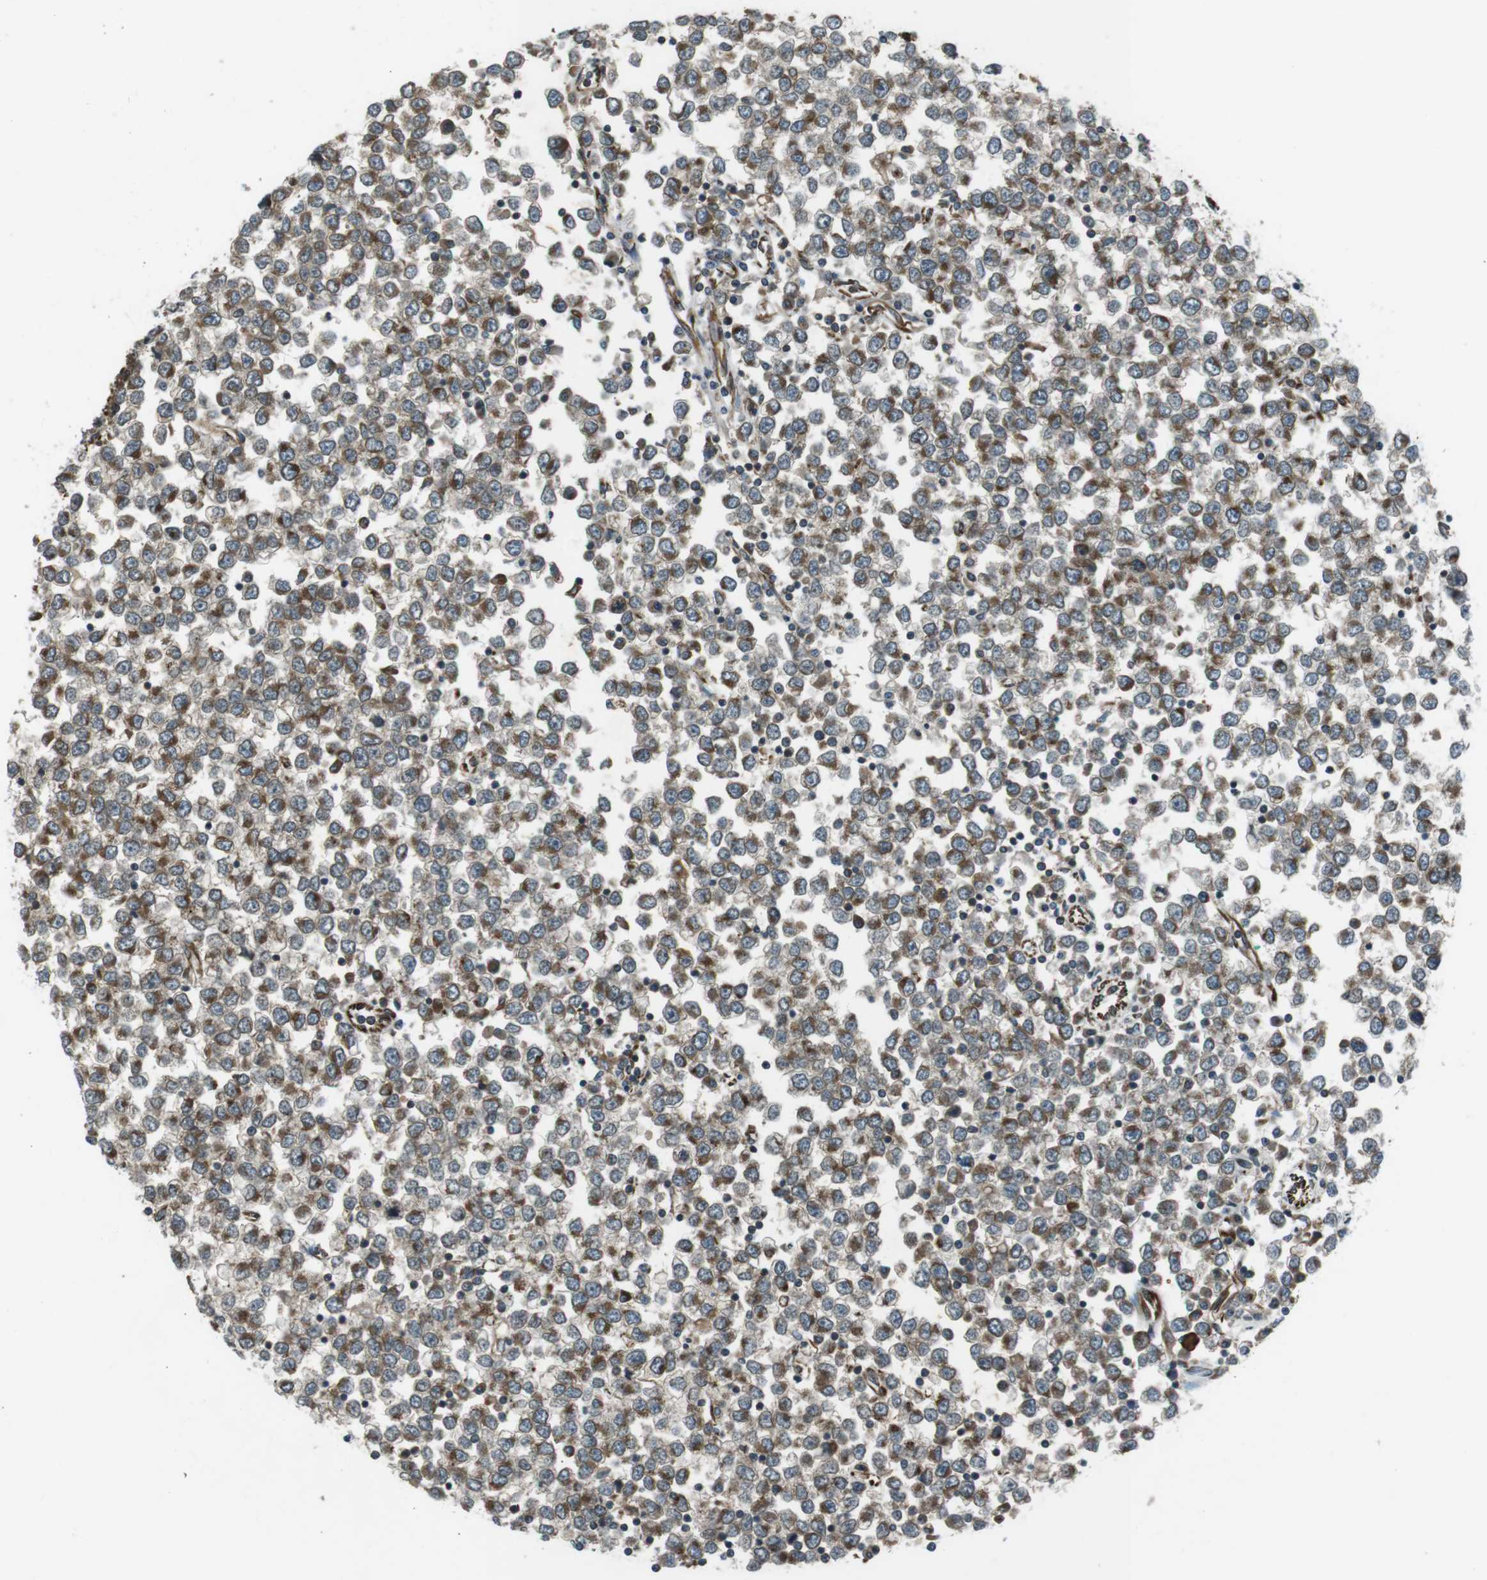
{"staining": {"intensity": "moderate", "quantity": ">75%", "location": "cytoplasmic/membranous"}, "tissue": "testis cancer", "cell_type": "Tumor cells", "image_type": "cancer", "snomed": [{"axis": "morphology", "description": "Seminoma, NOS"}, {"axis": "topography", "description": "Testis"}], "caption": "Immunohistochemistry of testis cancer displays medium levels of moderate cytoplasmic/membranous positivity in approximately >75% of tumor cells.", "gene": "KTN1", "patient": {"sex": "male", "age": 65}}